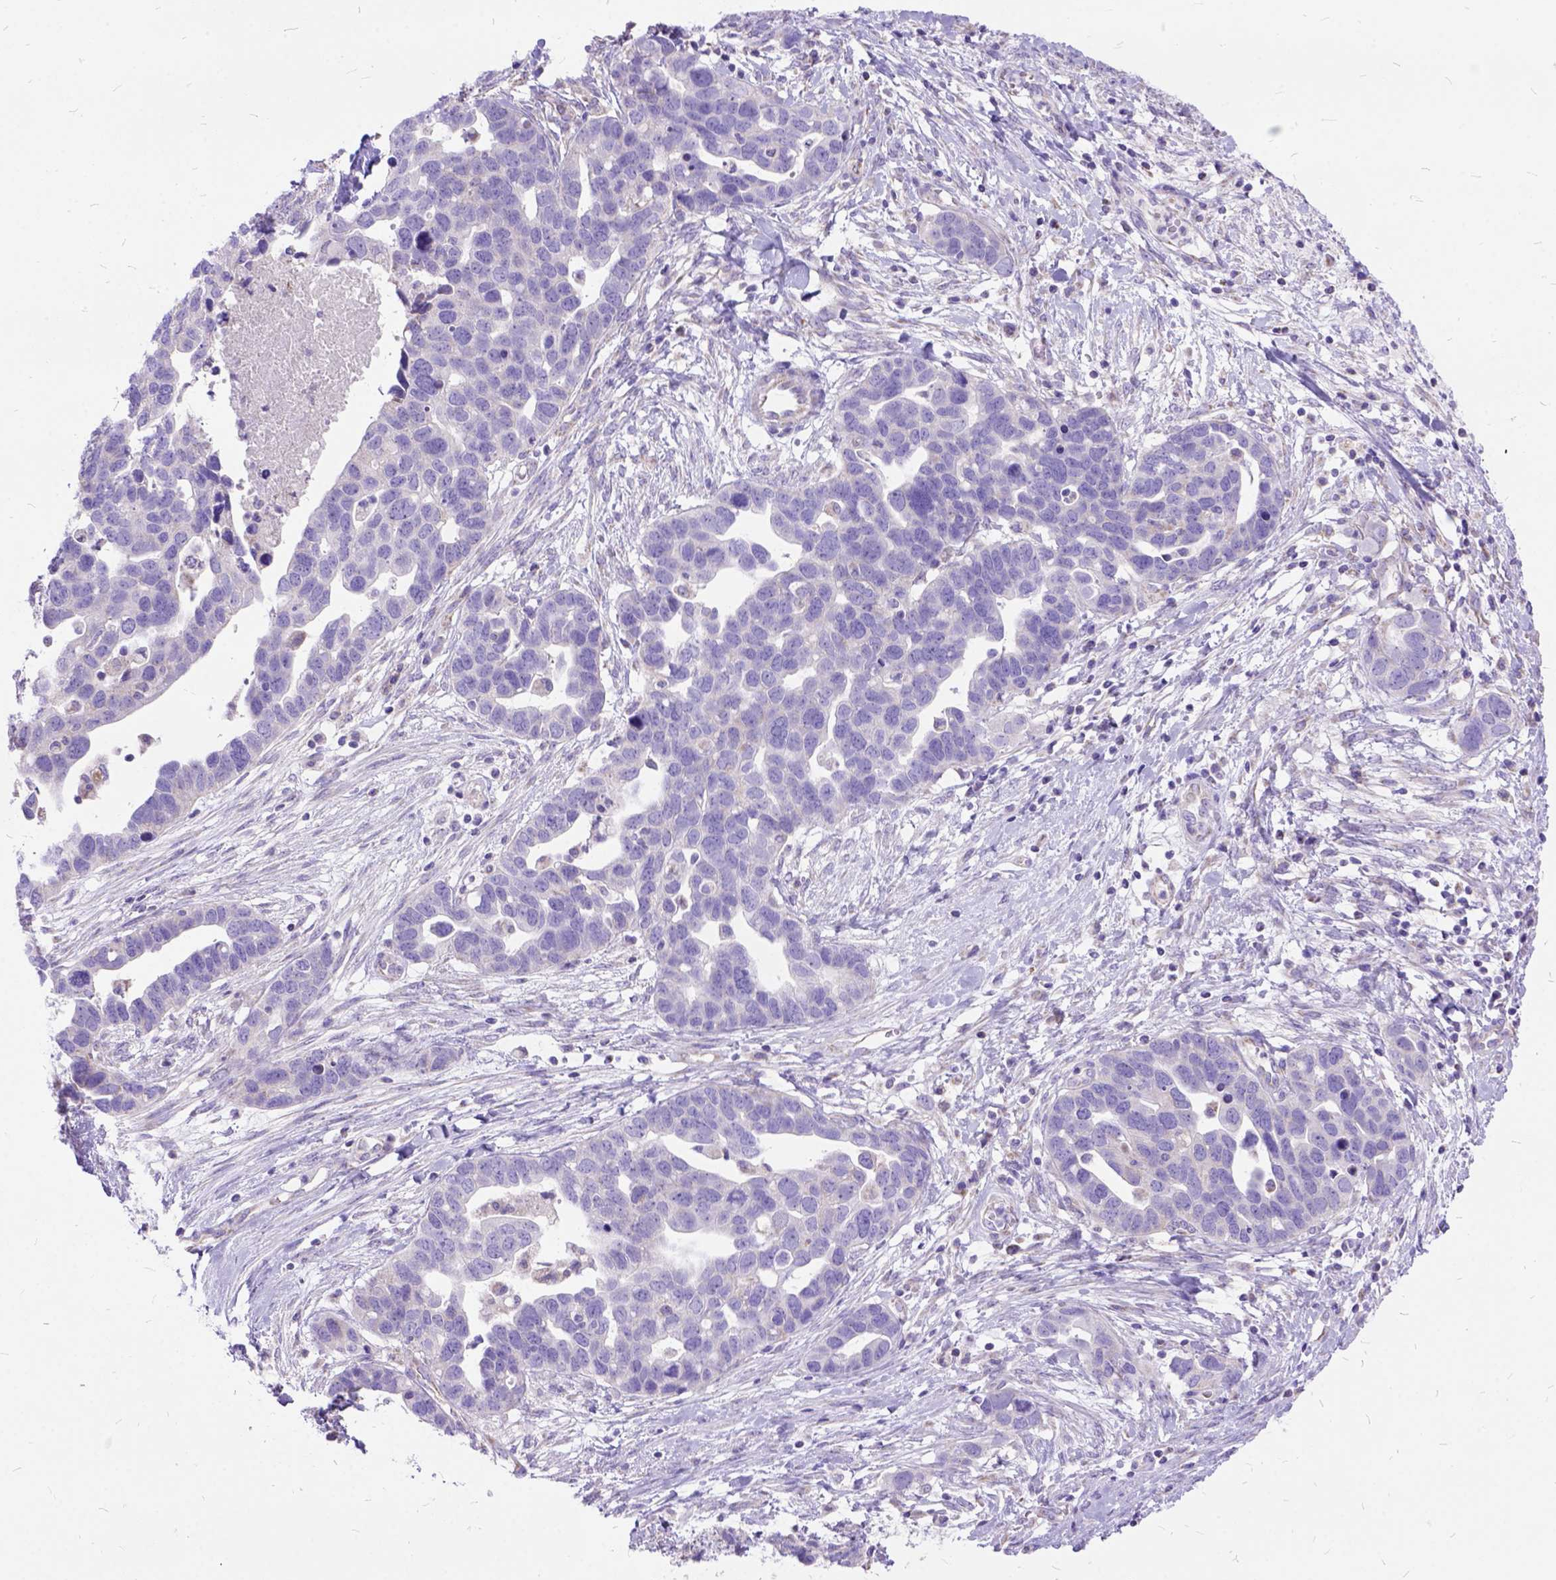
{"staining": {"intensity": "negative", "quantity": "none", "location": "none"}, "tissue": "ovarian cancer", "cell_type": "Tumor cells", "image_type": "cancer", "snomed": [{"axis": "morphology", "description": "Cystadenocarcinoma, serous, NOS"}, {"axis": "topography", "description": "Ovary"}], "caption": "IHC micrograph of neoplastic tissue: ovarian cancer (serous cystadenocarcinoma) stained with DAB (3,3'-diaminobenzidine) reveals no significant protein positivity in tumor cells.", "gene": "CTAG2", "patient": {"sex": "female", "age": 54}}